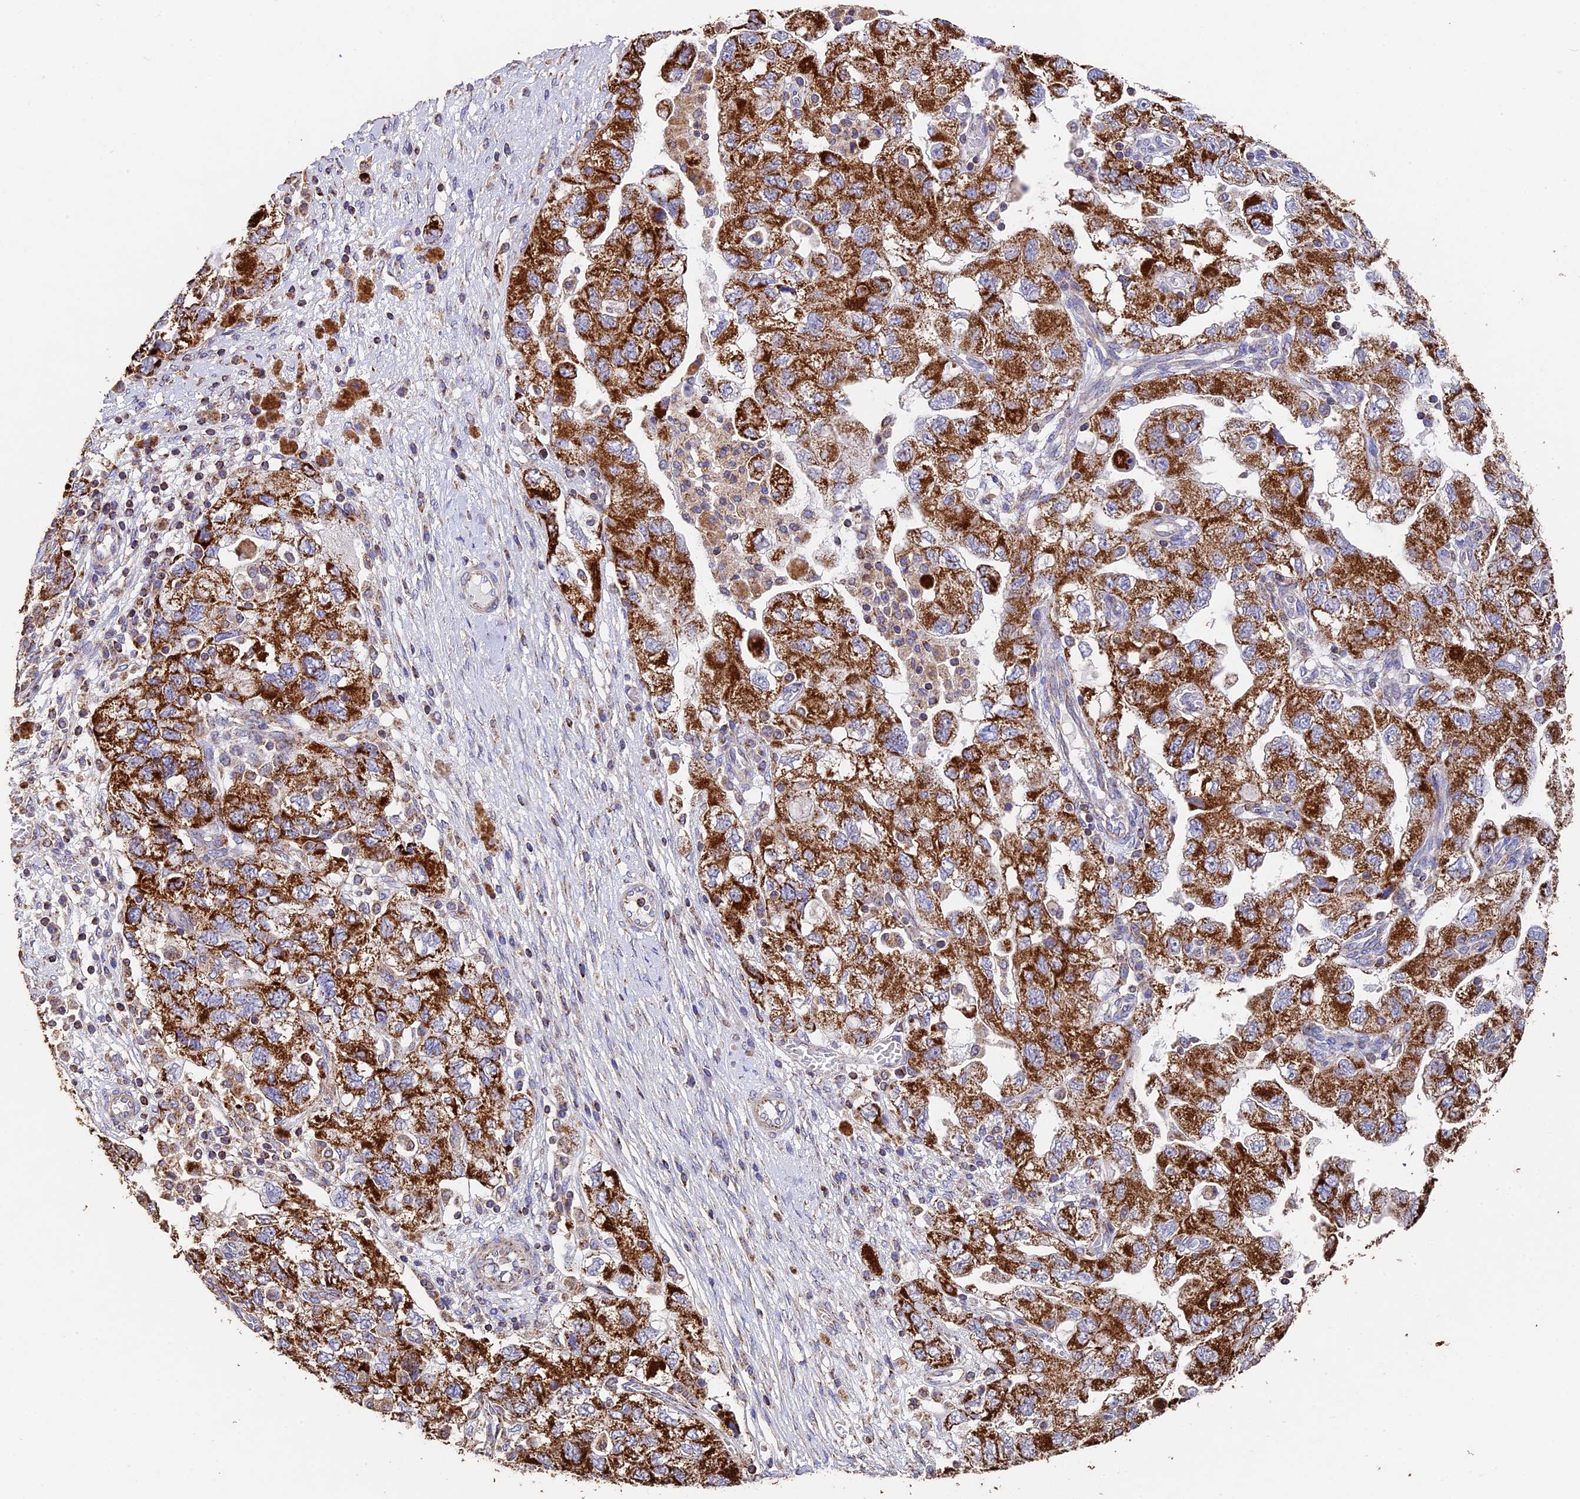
{"staining": {"intensity": "strong", "quantity": ">75%", "location": "cytoplasmic/membranous"}, "tissue": "ovarian cancer", "cell_type": "Tumor cells", "image_type": "cancer", "snomed": [{"axis": "morphology", "description": "Carcinoma, NOS"}, {"axis": "morphology", "description": "Cystadenocarcinoma, serous, NOS"}, {"axis": "topography", "description": "Ovary"}], "caption": "Serous cystadenocarcinoma (ovarian) stained for a protein (brown) demonstrates strong cytoplasmic/membranous positive positivity in about >75% of tumor cells.", "gene": "ADAT1", "patient": {"sex": "female", "age": 69}}